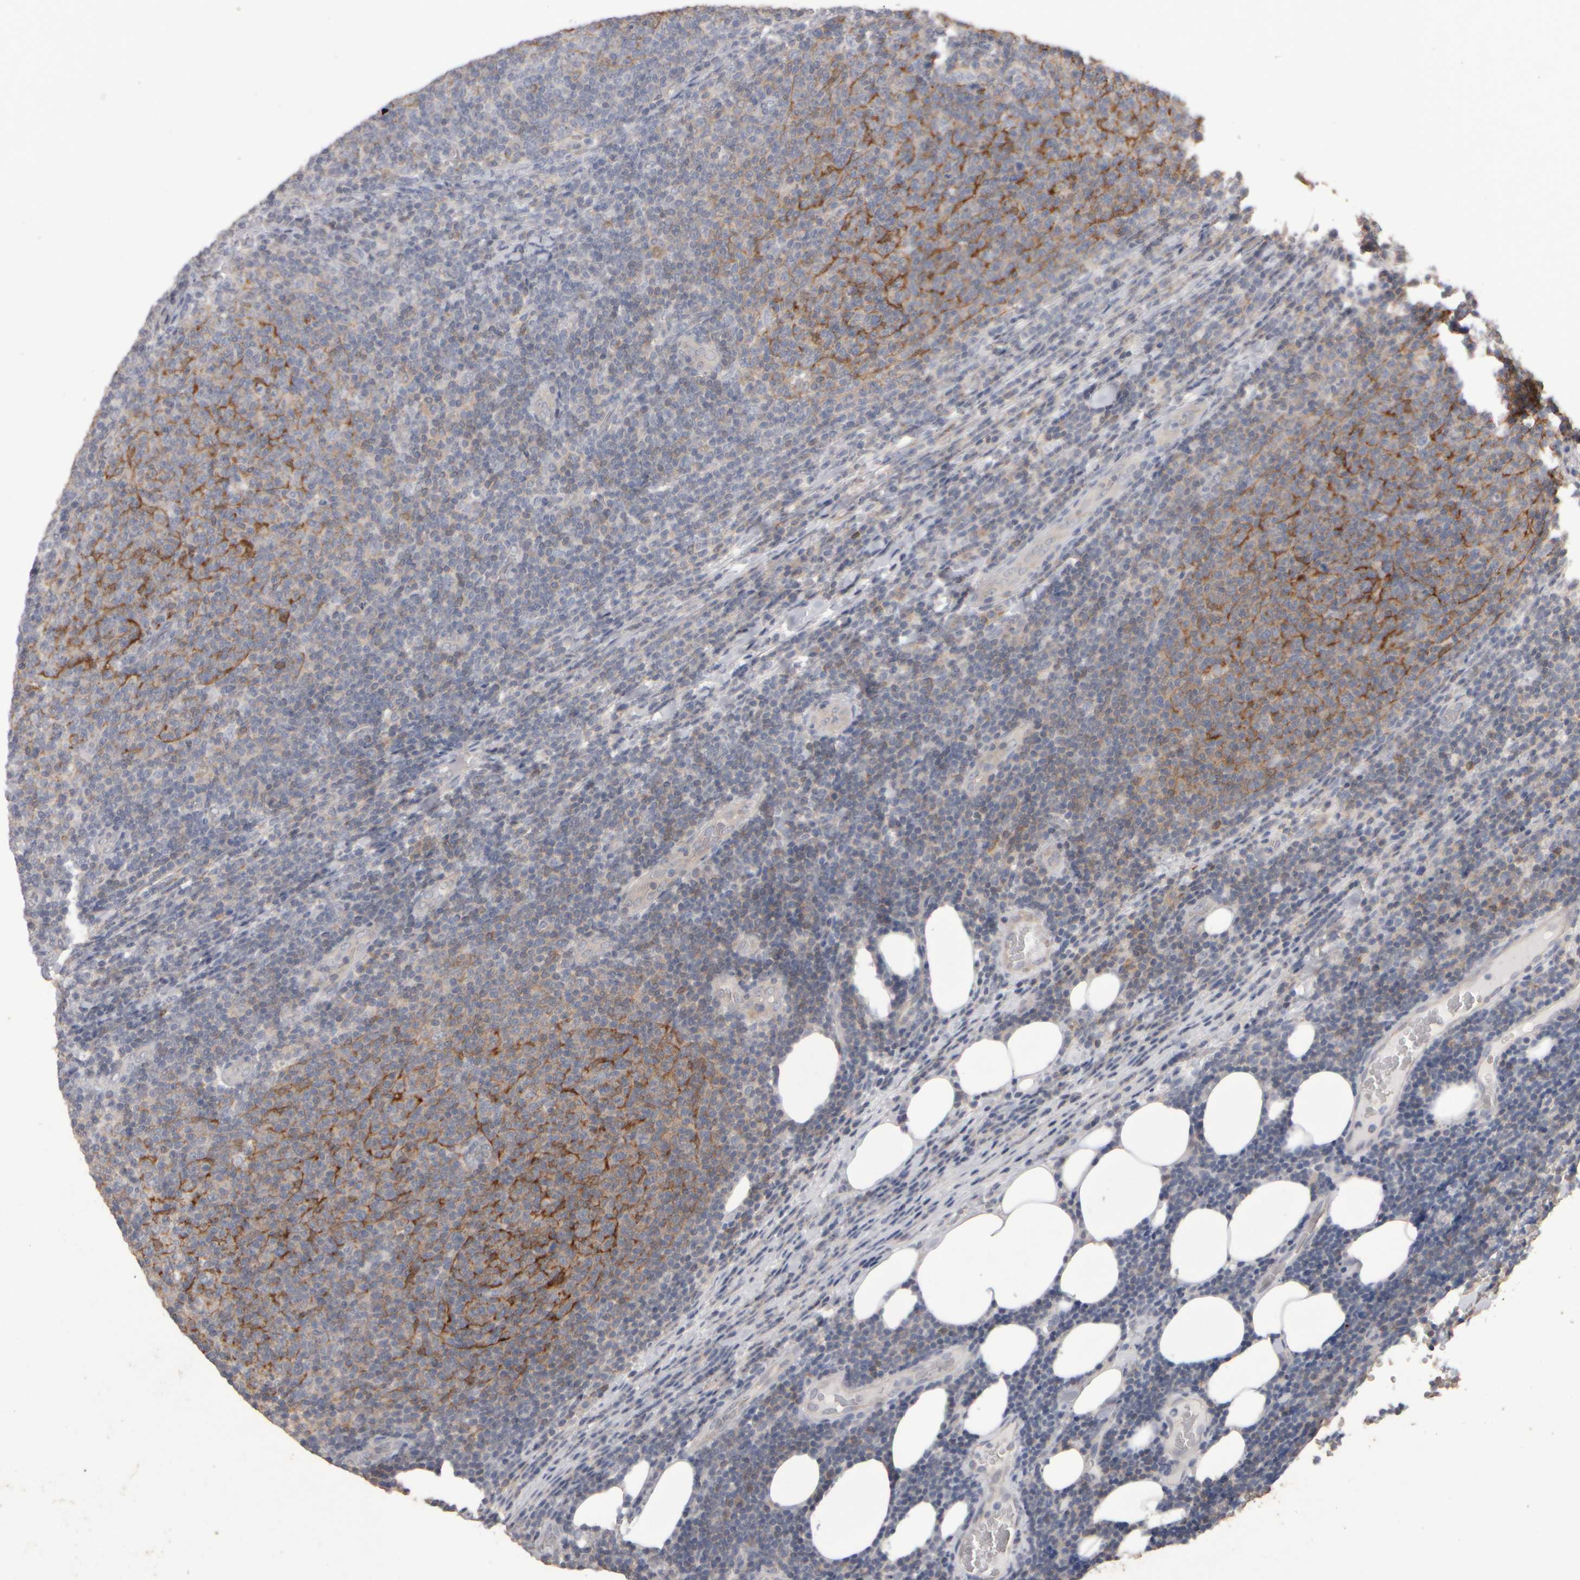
{"staining": {"intensity": "weak", "quantity": "25%-75%", "location": "cytoplasmic/membranous"}, "tissue": "lymphoma", "cell_type": "Tumor cells", "image_type": "cancer", "snomed": [{"axis": "morphology", "description": "Malignant lymphoma, non-Hodgkin's type, Low grade"}, {"axis": "topography", "description": "Lymph node"}], "caption": "An image showing weak cytoplasmic/membranous positivity in about 25%-75% of tumor cells in lymphoma, as visualized by brown immunohistochemical staining.", "gene": "EPHX2", "patient": {"sex": "male", "age": 66}}